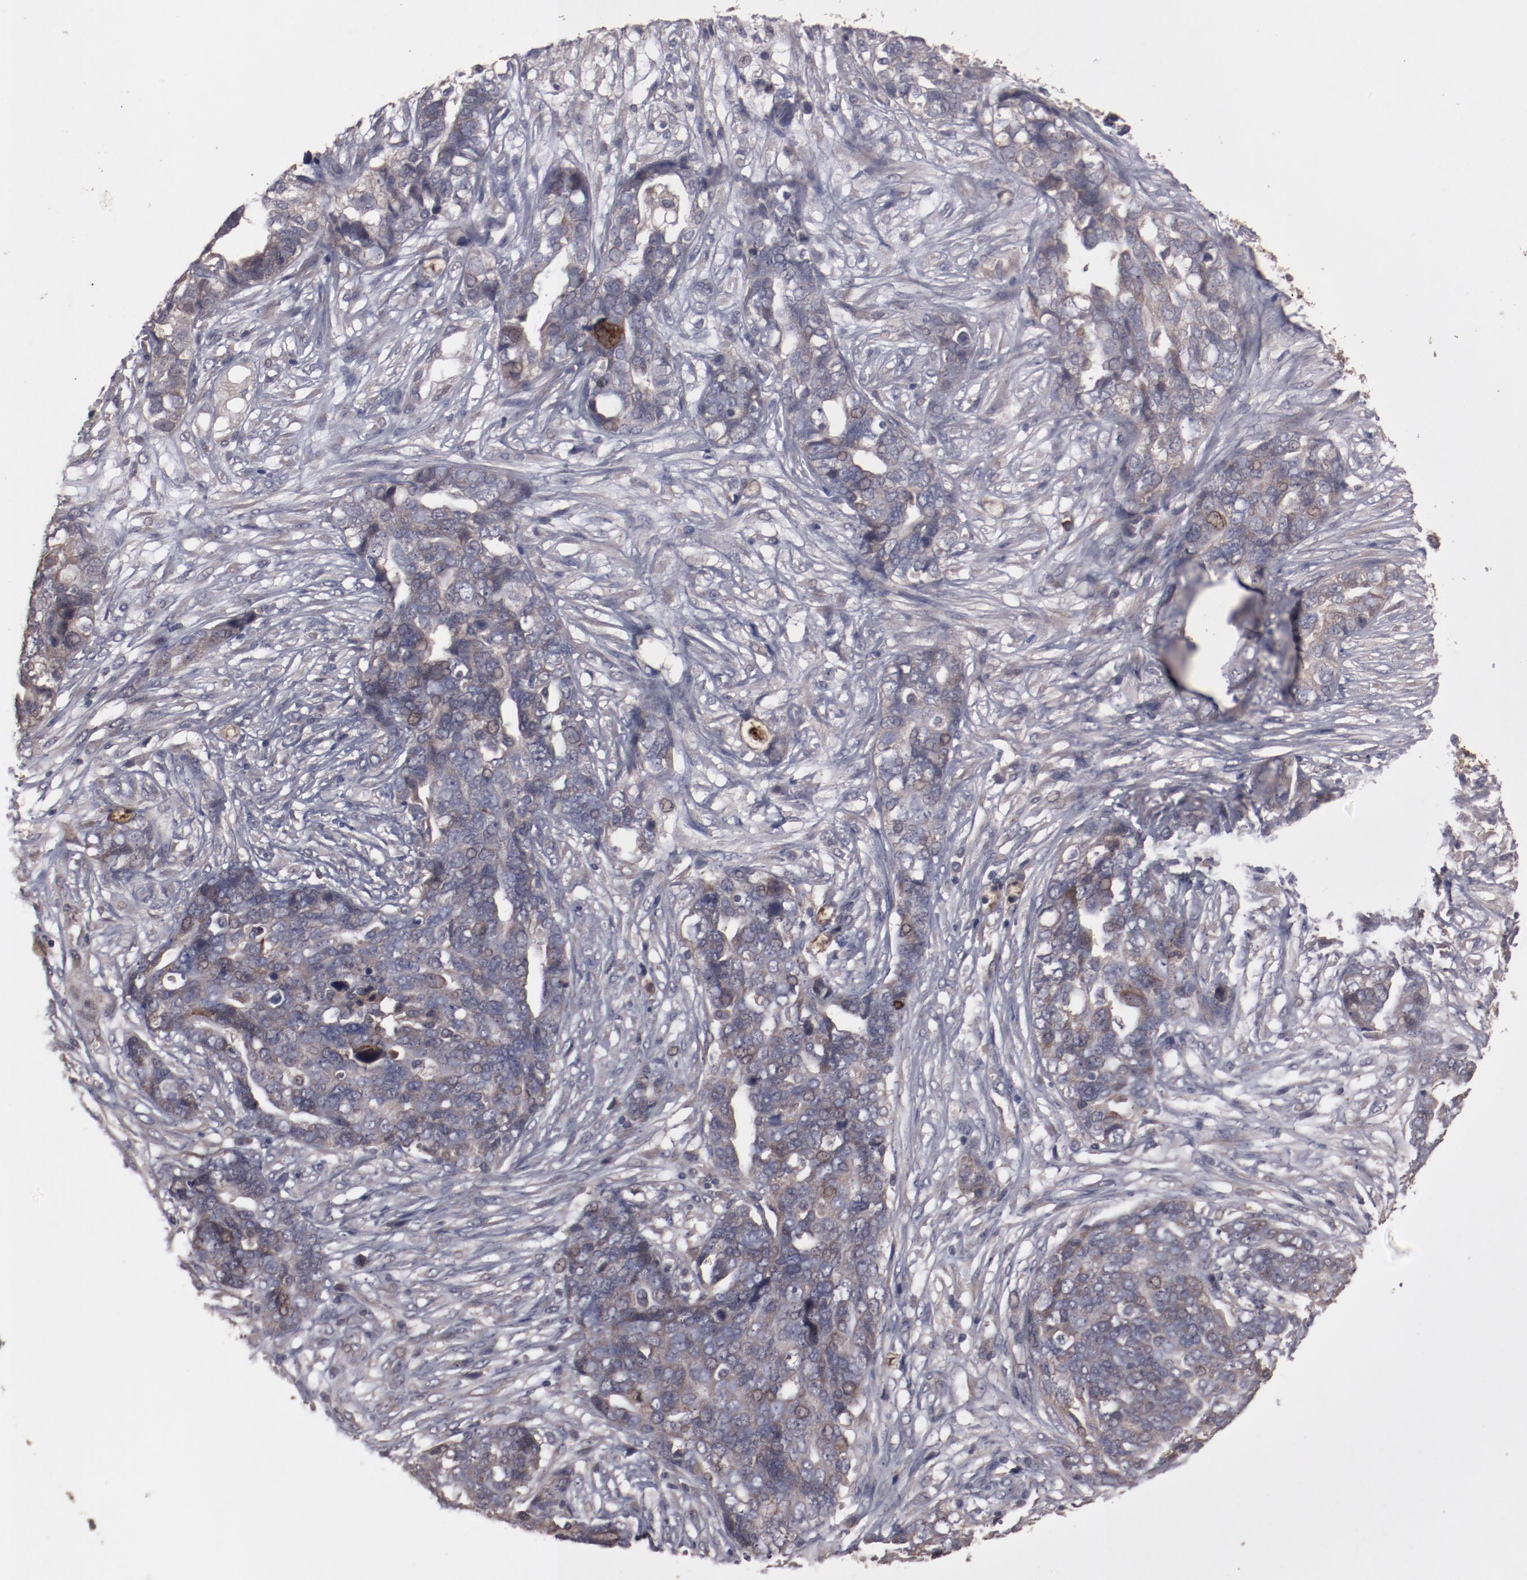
{"staining": {"intensity": "weak", "quantity": ">75%", "location": "cytoplasmic/membranous"}, "tissue": "ovarian cancer", "cell_type": "Tumor cells", "image_type": "cancer", "snomed": [{"axis": "morphology", "description": "Normal tissue, NOS"}, {"axis": "morphology", "description": "Cystadenocarcinoma, serous, NOS"}, {"axis": "topography", "description": "Fallopian tube"}, {"axis": "topography", "description": "Ovary"}], "caption": "The immunohistochemical stain highlights weak cytoplasmic/membranous staining in tumor cells of serous cystadenocarcinoma (ovarian) tissue.", "gene": "LRRC75B", "patient": {"sex": "female", "age": 56}}